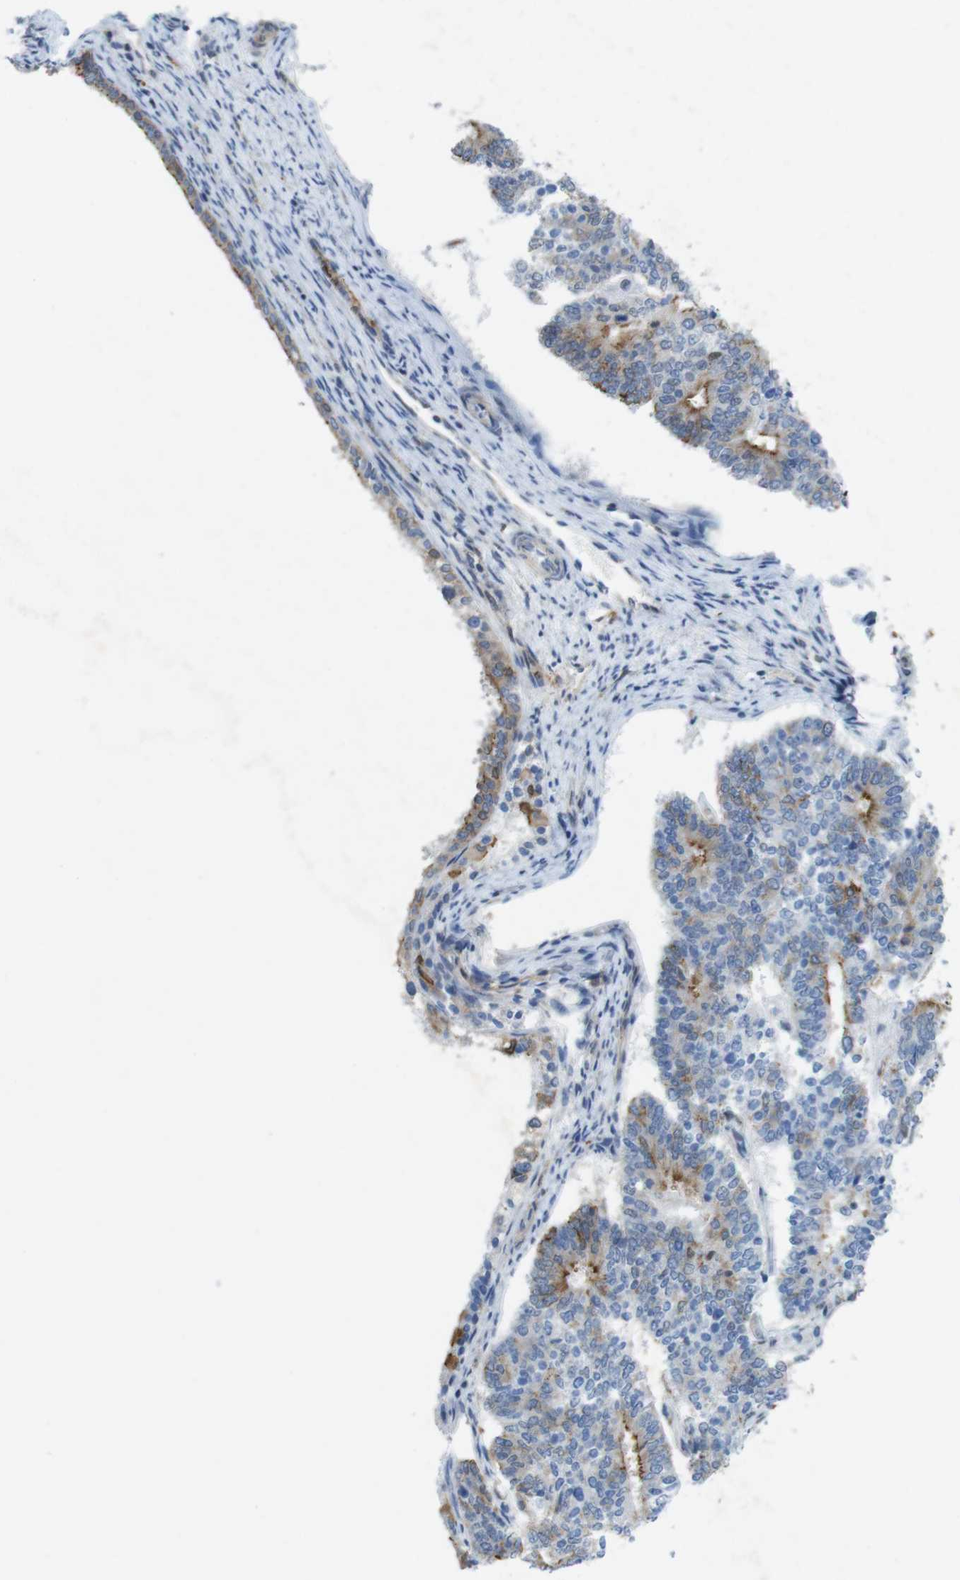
{"staining": {"intensity": "moderate", "quantity": "25%-75%", "location": "cytoplasmic/membranous"}, "tissue": "endometrial cancer", "cell_type": "Tumor cells", "image_type": "cancer", "snomed": [{"axis": "morphology", "description": "Adenocarcinoma, NOS"}, {"axis": "topography", "description": "Endometrium"}], "caption": "Immunohistochemistry (IHC) photomicrograph of human endometrial adenocarcinoma stained for a protein (brown), which reveals medium levels of moderate cytoplasmic/membranous positivity in approximately 25%-75% of tumor cells.", "gene": "TJP3", "patient": {"sex": "female", "age": 70}}